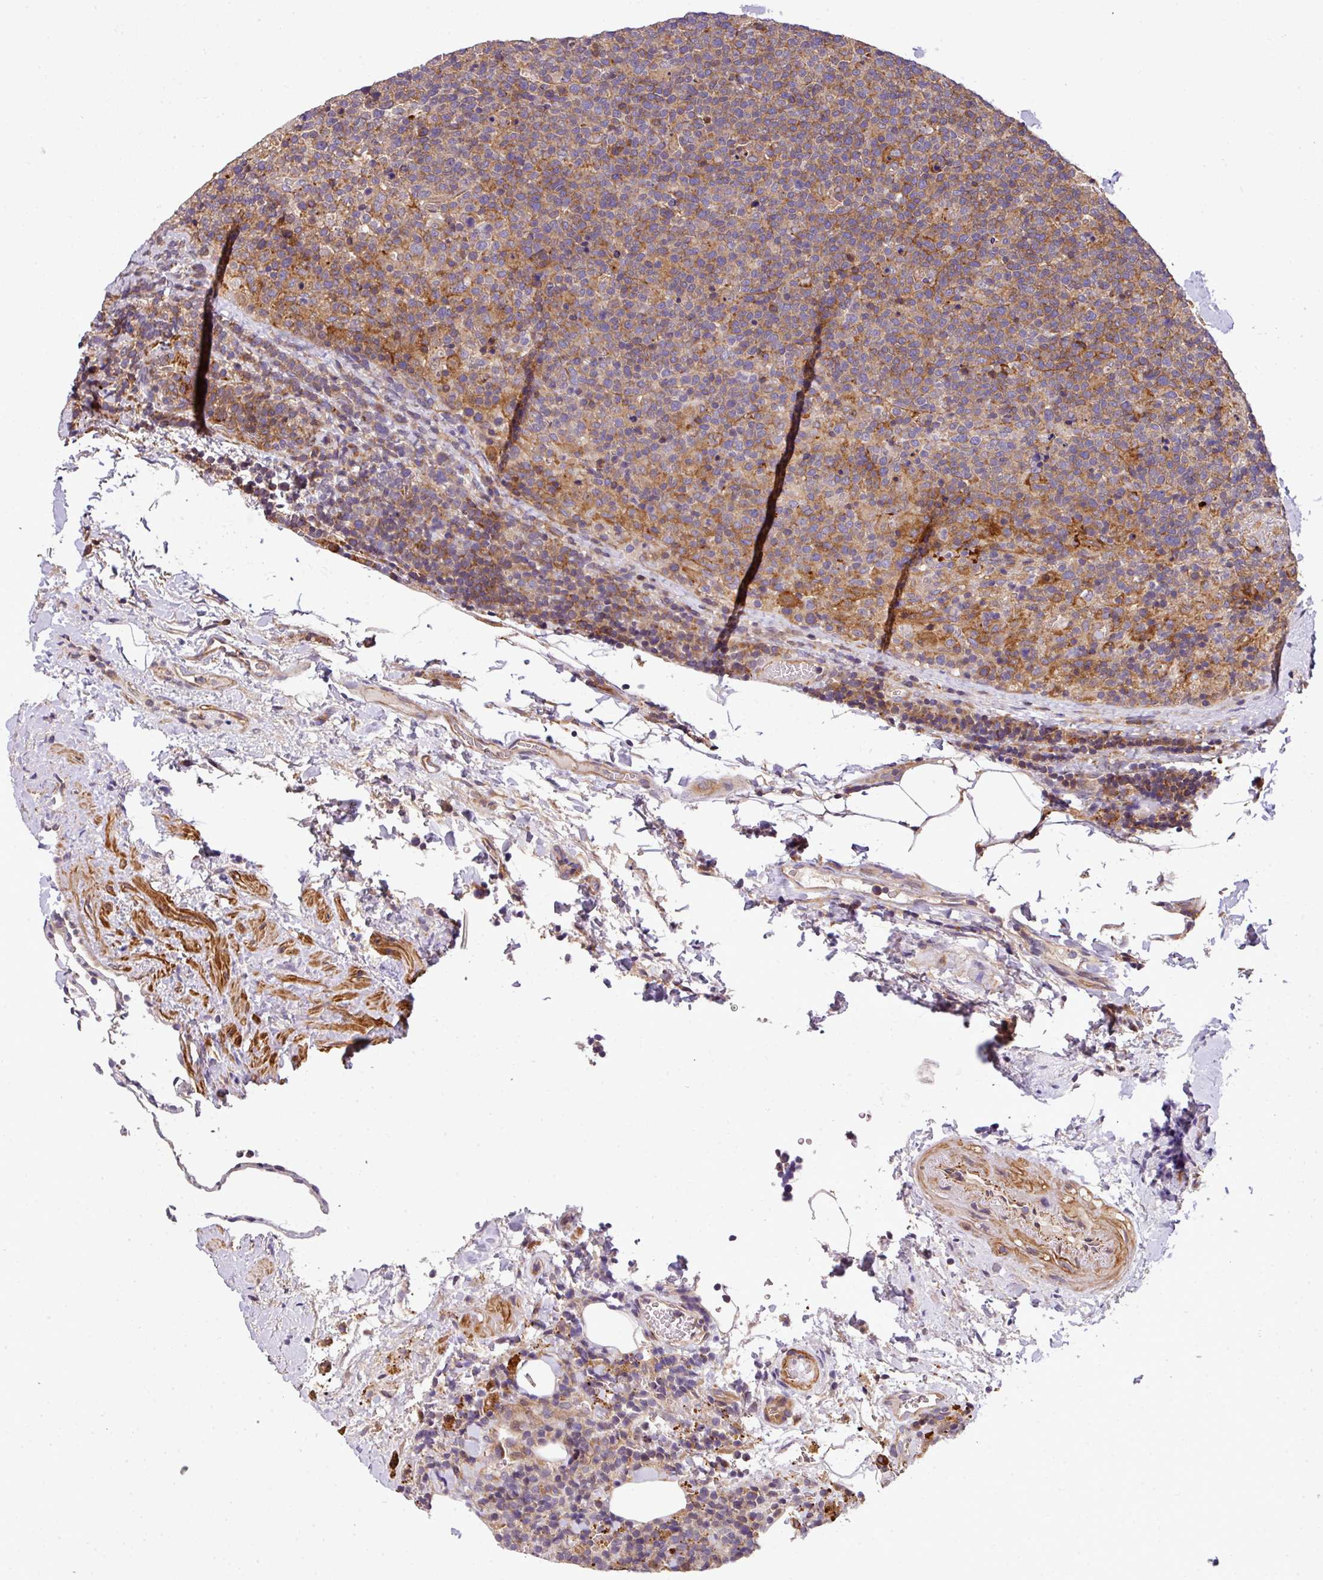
{"staining": {"intensity": "weak", "quantity": "25%-75%", "location": "cytoplasmic/membranous"}, "tissue": "lymphoma", "cell_type": "Tumor cells", "image_type": "cancer", "snomed": [{"axis": "morphology", "description": "Malignant lymphoma, non-Hodgkin's type, High grade"}, {"axis": "topography", "description": "Lymph node"}], "caption": "Immunohistochemical staining of malignant lymphoma, non-Hodgkin's type (high-grade) demonstrates low levels of weak cytoplasmic/membranous protein staining in approximately 25%-75% of tumor cells. (Brightfield microscopy of DAB IHC at high magnification).", "gene": "CASS4", "patient": {"sex": "male", "age": 61}}